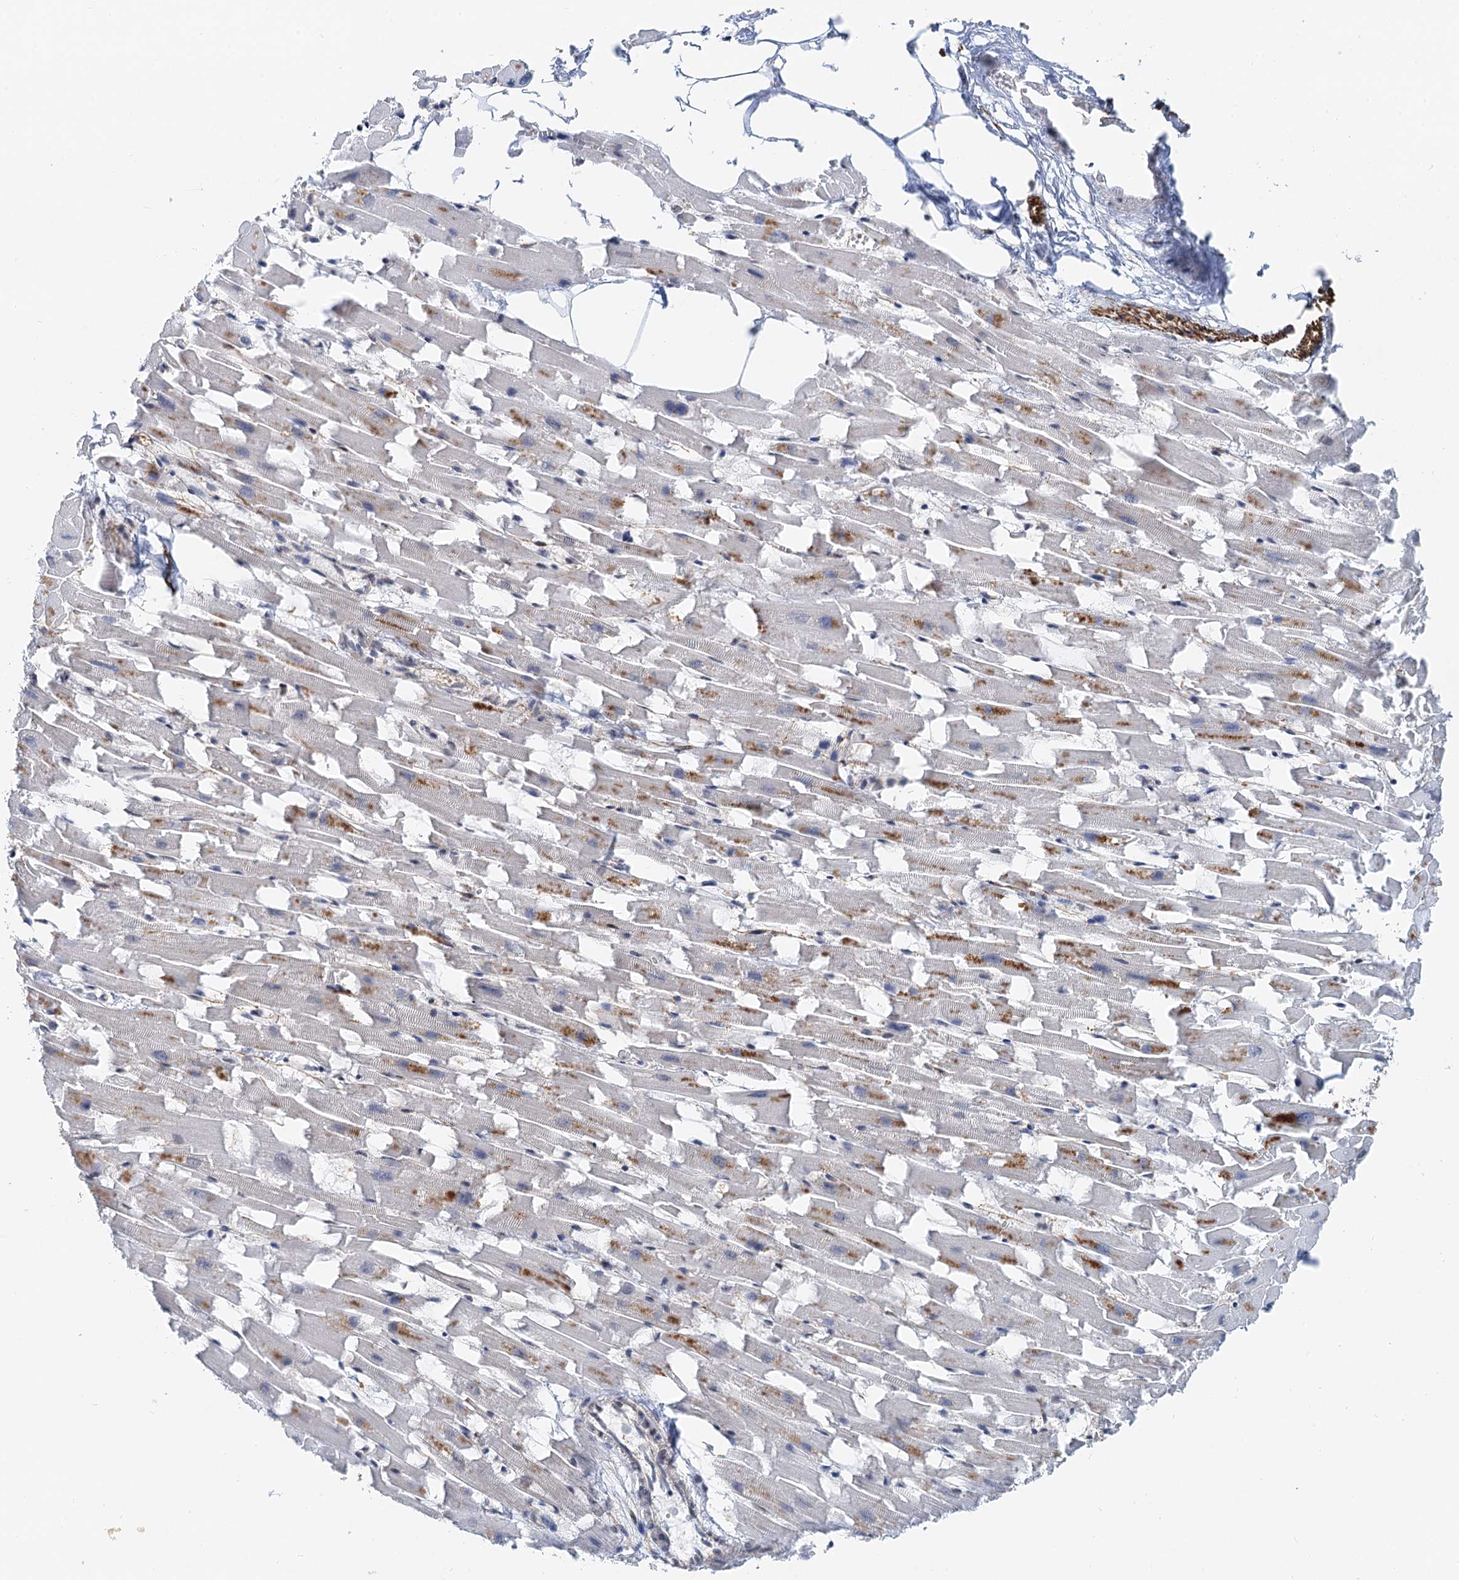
{"staining": {"intensity": "moderate", "quantity": "25%-75%", "location": "cytoplasmic/membranous,nuclear"}, "tissue": "heart muscle", "cell_type": "Cardiomyocytes", "image_type": "normal", "snomed": [{"axis": "morphology", "description": "Normal tissue, NOS"}, {"axis": "topography", "description": "Heart"}], "caption": "Immunohistochemical staining of benign human heart muscle reveals moderate cytoplasmic/membranous,nuclear protein staining in about 25%-75% of cardiomyocytes. Ihc stains the protein in brown and the nuclei are stained blue.", "gene": "CFDP1", "patient": {"sex": "female", "age": 64}}